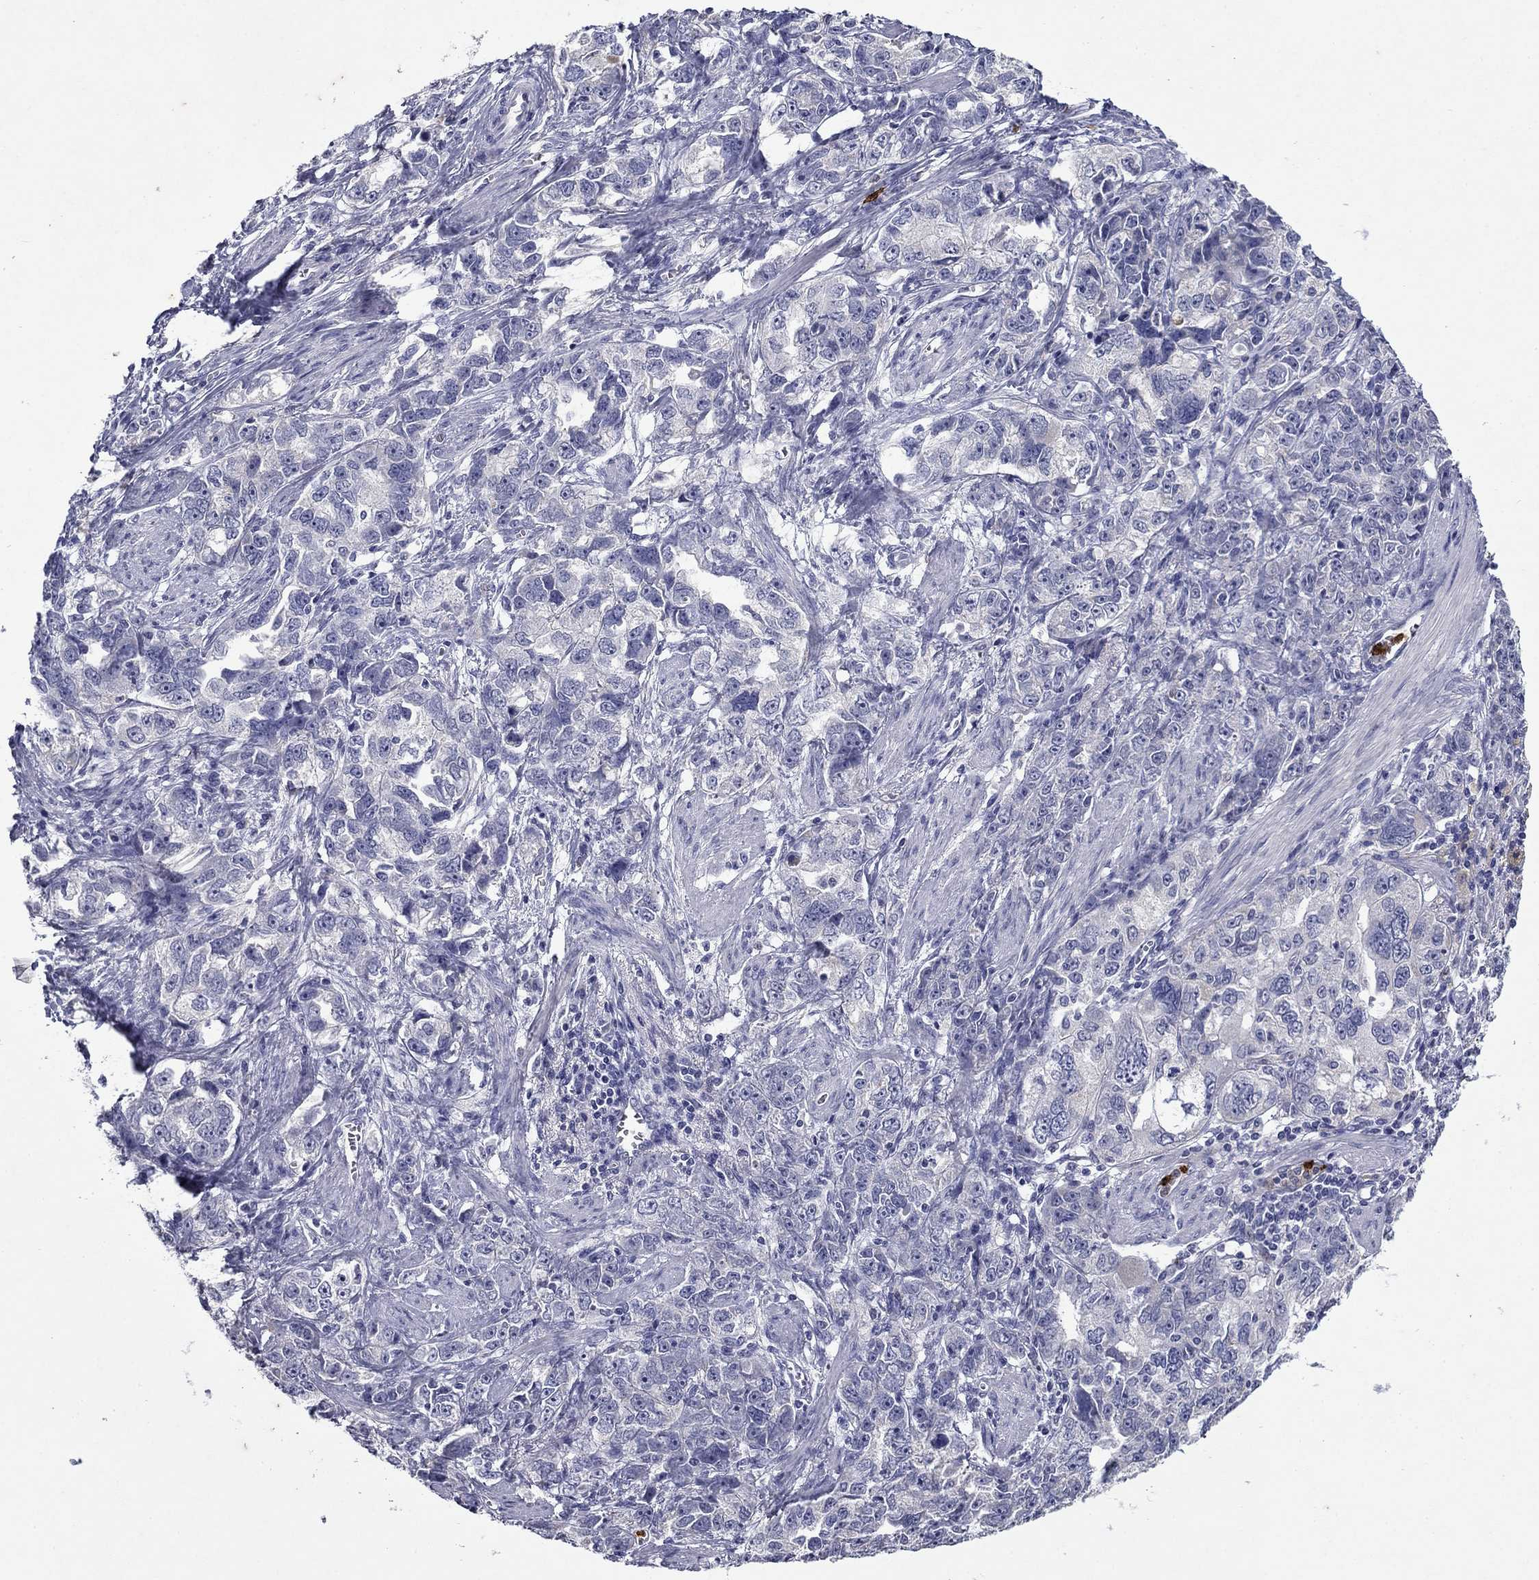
{"staining": {"intensity": "negative", "quantity": "none", "location": "none"}, "tissue": "ovarian cancer", "cell_type": "Tumor cells", "image_type": "cancer", "snomed": [{"axis": "morphology", "description": "Cystadenocarcinoma, serous, NOS"}, {"axis": "topography", "description": "Ovary"}], "caption": "IHC photomicrograph of human ovarian serous cystadenocarcinoma stained for a protein (brown), which displays no positivity in tumor cells.", "gene": "IRF5", "patient": {"sex": "female", "age": 51}}